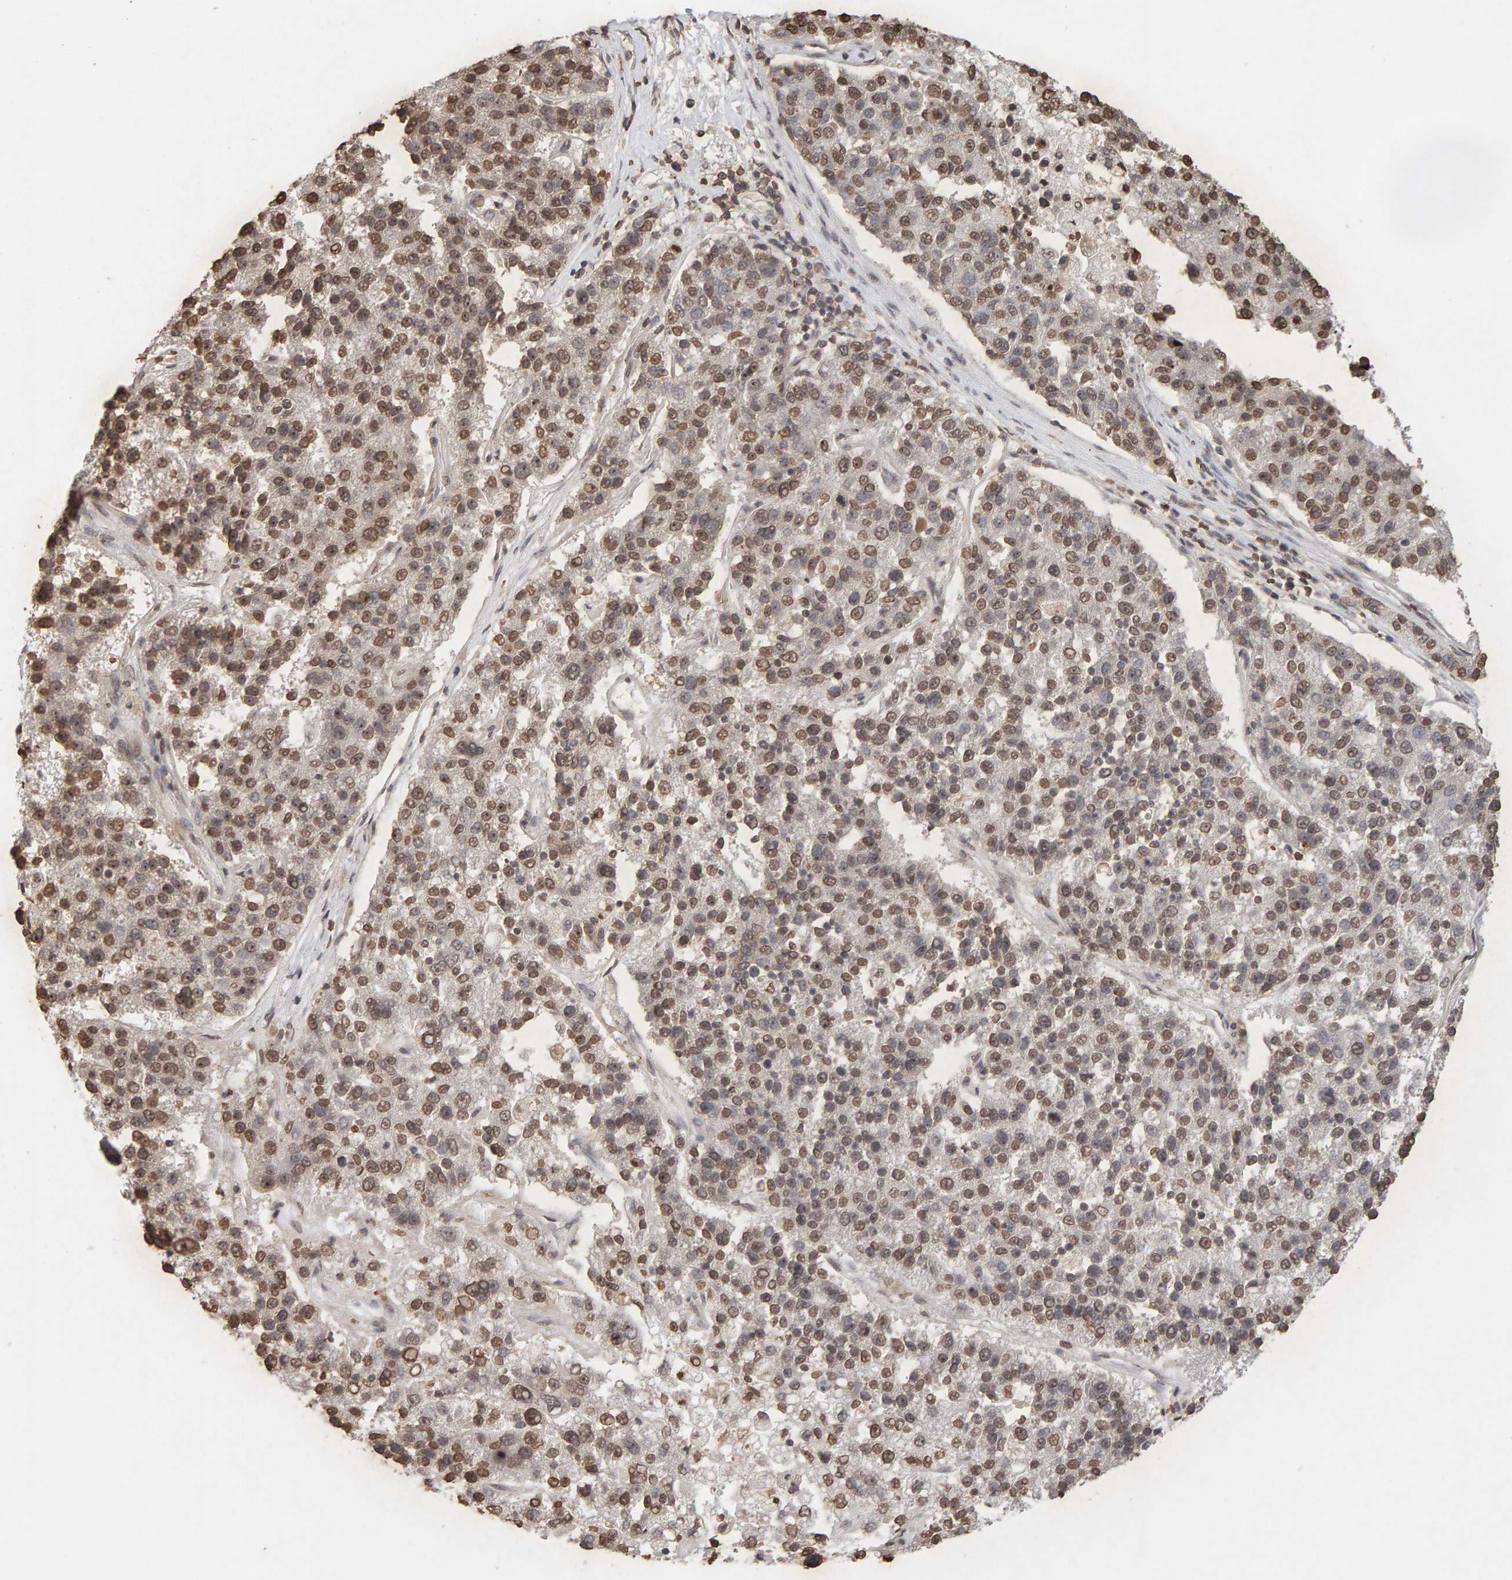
{"staining": {"intensity": "moderate", "quantity": ">75%", "location": "nuclear"}, "tissue": "pancreatic cancer", "cell_type": "Tumor cells", "image_type": "cancer", "snomed": [{"axis": "morphology", "description": "Adenocarcinoma, NOS"}, {"axis": "topography", "description": "Pancreas"}], "caption": "DAB (3,3'-diaminobenzidine) immunohistochemical staining of adenocarcinoma (pancreatic) displays moderate nuclear protein expression in approximately >75% of tumor cells.", "gene": "DNAJB5", "patient": {"sex": "female", "age": 61}}